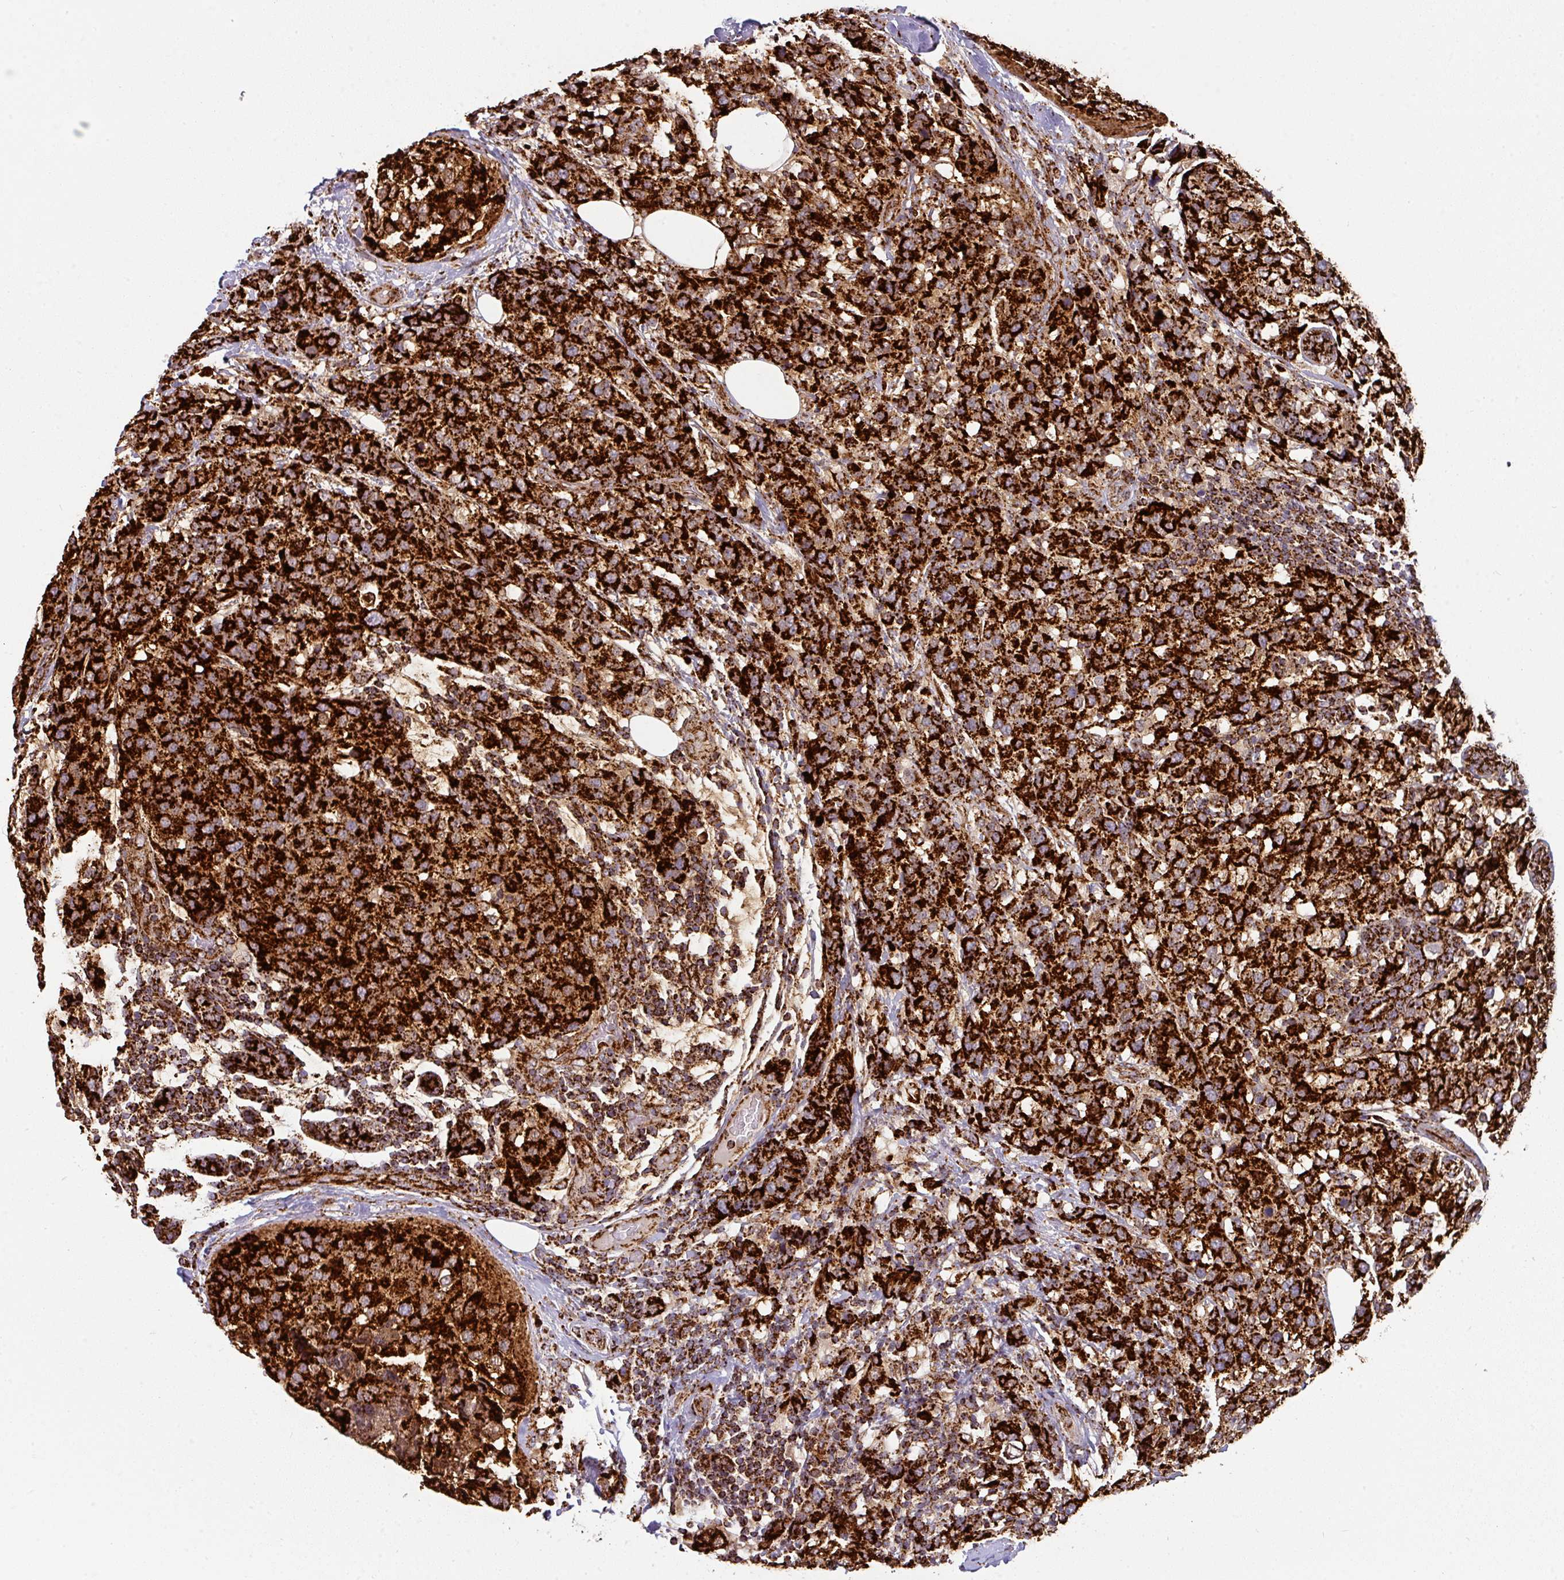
{"staining": {"intensity": "strong", "quantity": ">75%", "location": "cytoplasmic/membranous"}, "tissue": "breast cancer", "cell_type": "Tumor cells", "image_type": "cancer", "snomed": [{"axis": "morphology", "description": "Lobular carcinoma"}, {"axis": "topography", "description": "Breast"}], "caption": "Immunohistochemistry (IHC) micrograph of human breast lobular carcinoma stained for a protein (brown), which reveals high levels of strong cytoplasmic/membranous positivity in about >75% of tumor cells.", "gene": "TRAP1", "patient": {"sex": "female", "age": 59}}